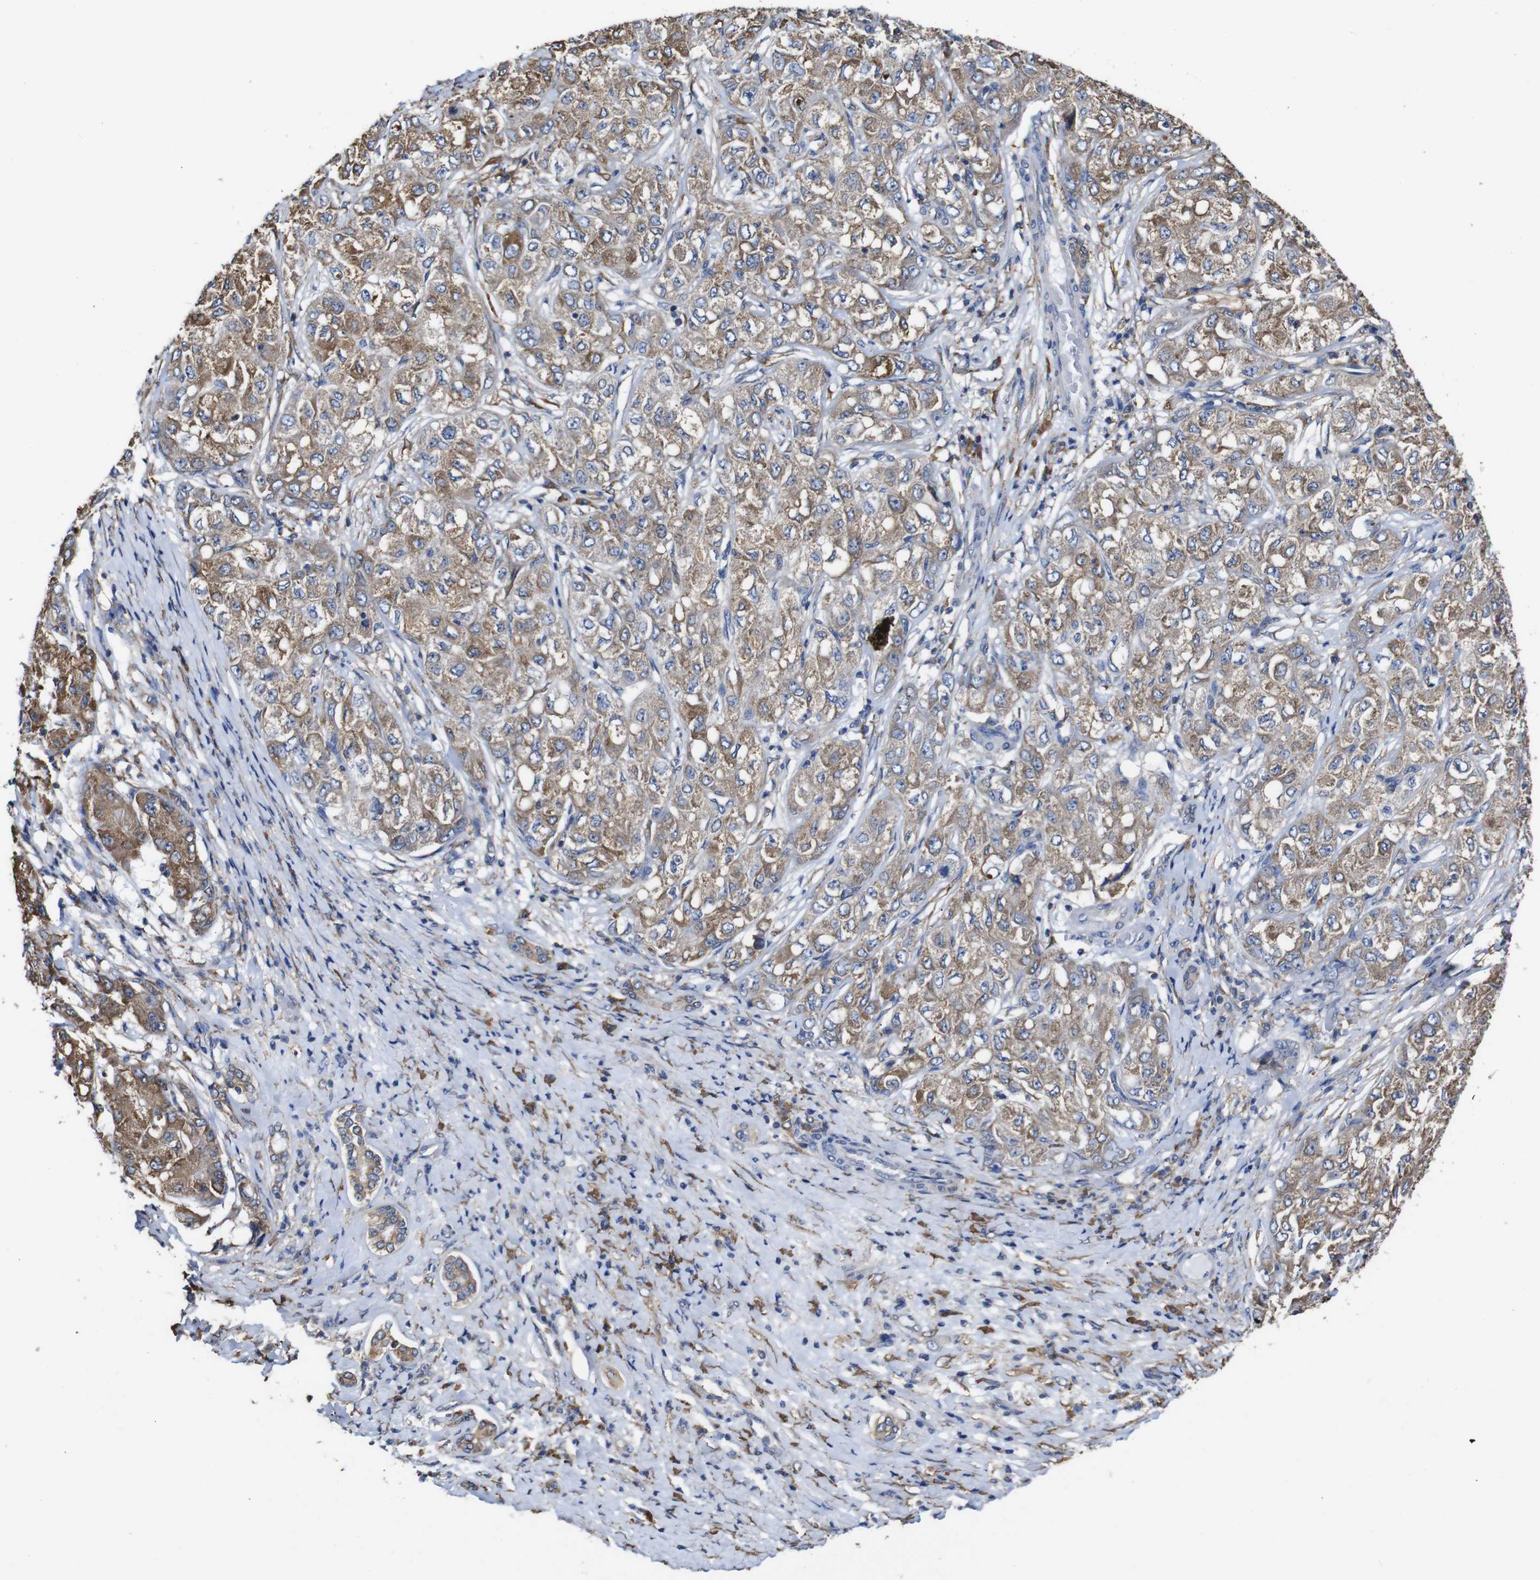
{"staining": {"intensity": "moderate", "quantity": ">75%", "location": "cytoplasmic/membranous"}, "tissue": "liver cancer", "cell_type": "Tumor cells", "image_type": "cancer", "snomed": [{"axis": "morphology", "description": "Carcinoma, Hepatocellular, NOS"}, {"axis": "topography", "description": "Liver"}], "caption": "Liver hepatocellular carcinoma tissue reveals moderate cytoplasmic/membranous expression in approximately >75% of tumor cells The protein of interest is shown in brown color, while the nuclei are stained blue.", "gene": "PPIB", "patient": {"sex": "male", "age": 80}}